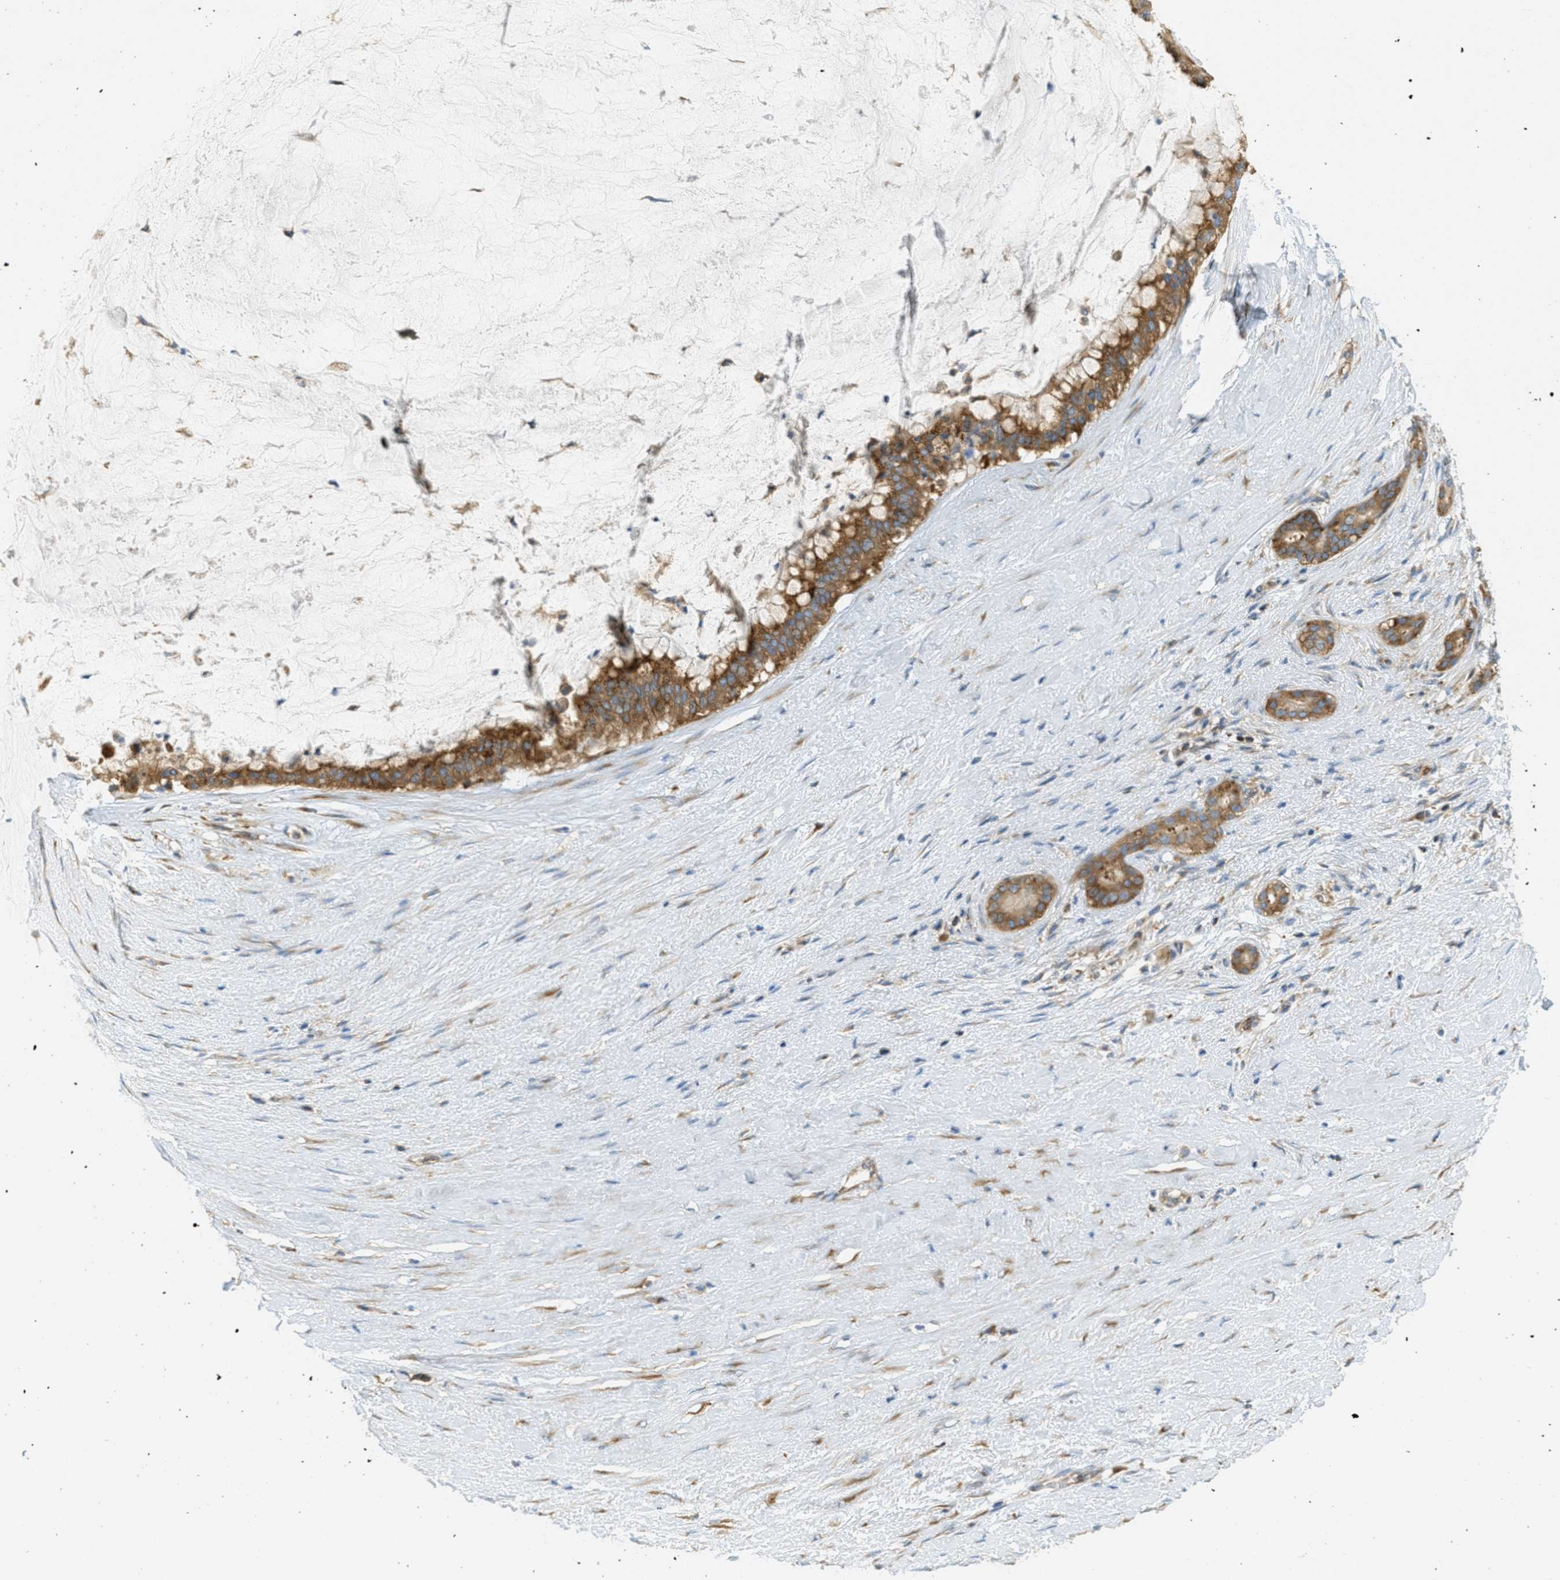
{"staining": {"intensity": "moderate", "quantity": ">75%", "location": "cytoplasmic/membranous"}, "tissue": "pancreatic cancer", "cell_type": "Tumor cells", "image_type": "cancer", "snomed": [{"axis": "morphology", "description": "Adenocarcinoma, NOS"}, {"axis": "topography", "description": "Pancreas"}], "caption": "The micrograph displays staining of pancreatic cancer (adenocarcinoma), revealing moderate cytoplasmic/membranous protein staining (brown color) within tumor cells. (Stains: DAB in brown, nuclei in blue, Microscopy: brightfield microscopy at high magnification).", "gene": "ABCF1", "patient": {"sex": "male", "age": 41}}